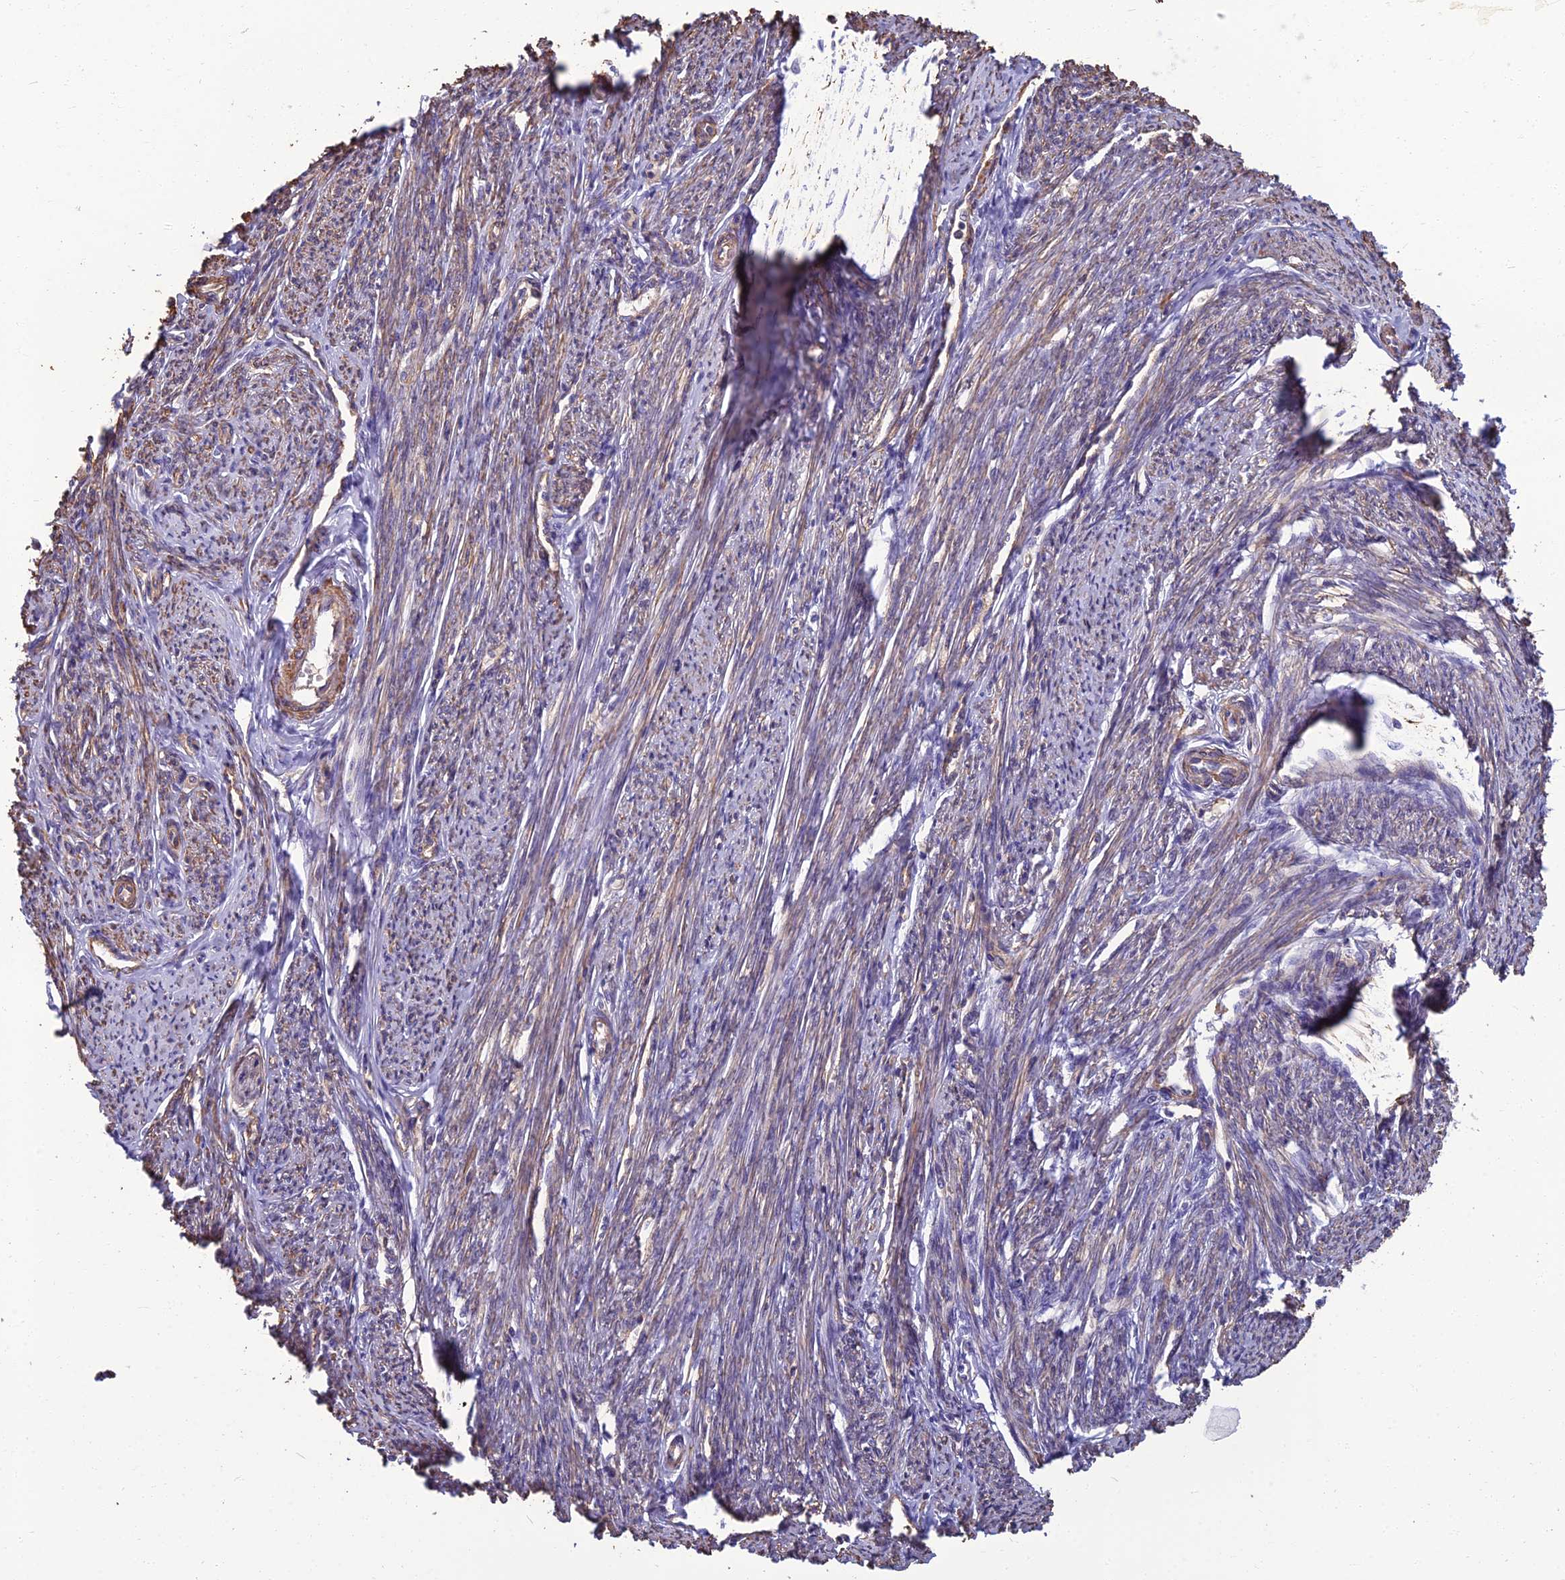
{"staining": {"intensity": "moderate", "quantity": "25%-75%", "location": "cytoplasmic/membranous"}, "tissue": "smooth muscle", "cell_type": "Smooth muscle cells", "image_type": "normal", "snomed": [{"axis": "morphology", "description": "Normal tissue, NOS"}, {"axis": "topography", "description": "Smooth muscle"}, {"axis": "topography", "description": "Uterus"}], "caption": "Protein expression analysis of normal human smooth muscle reveals moderate cytoplasmic/membranous positivity in about 25%-75% of smooth muscle cells. Nuclei are stained in blue.", "gene": "WDR24", "patient": {"sex": "female", "age": 59}}